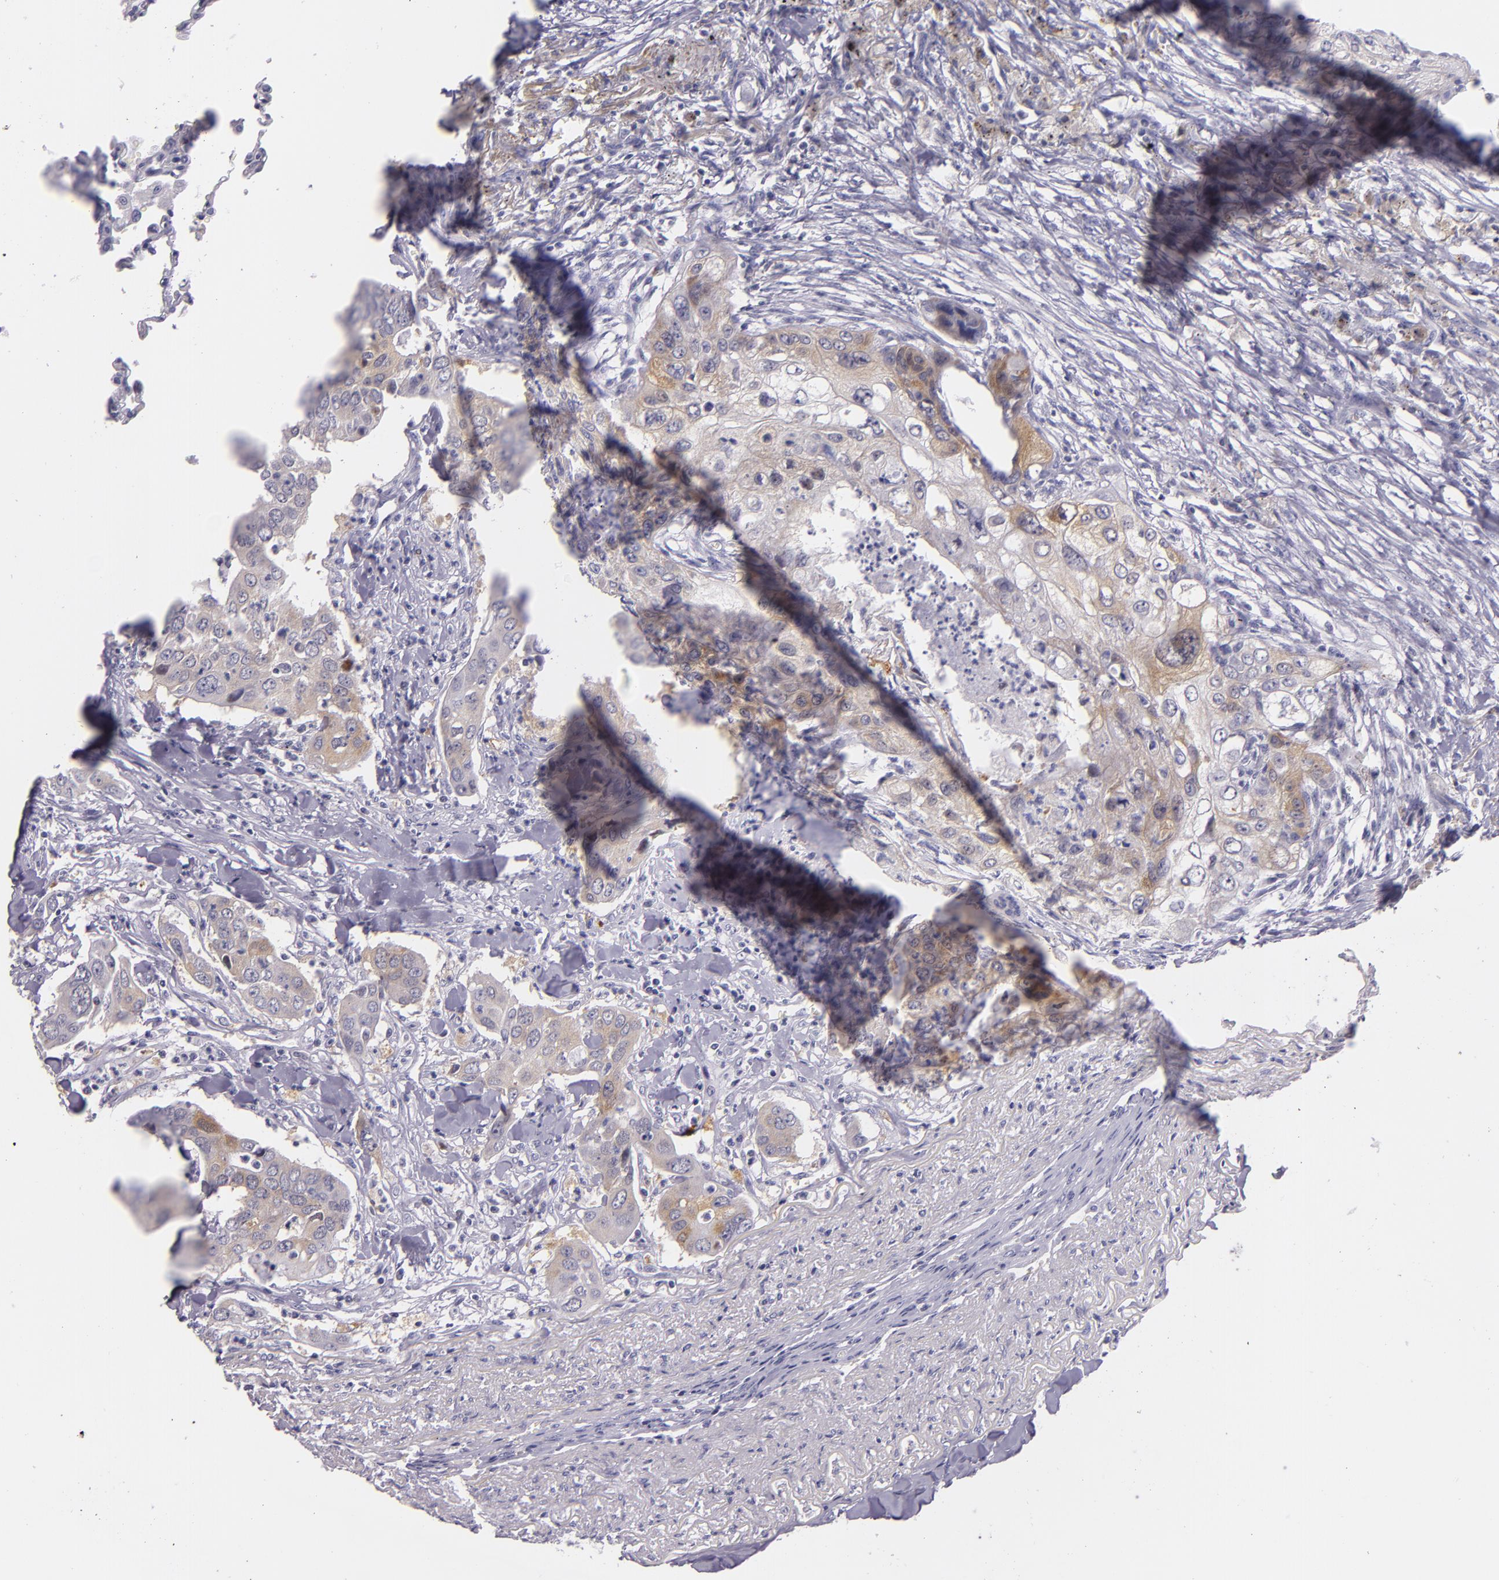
{"staining": {"intensity": "weak", "quantity": "25%-75%", "location": "cytoplasmic/membranous"}, "tissue": "lung cancer", "cell_type": "Tumor cells", "image_type": "cancer", "snomed": [{"axis": "morphology", "description": "Squamous cell carcinoma, NOS"}, {"axis": "topography", "description": "Lung"}], "caption": "High-magnification brightfield microscopy of squamous cell carcinoma (lung) stained with DAB (3,3'-diaminobenzidine) (brown) and counterstained with hematoxylin (blue). tumor cells exhibit weak cytoplasmic/membranous staining is identified in about25%-75% of cells.", "gene": "HSP90AA1", "patient": {"sex": "male", "age": 71}}